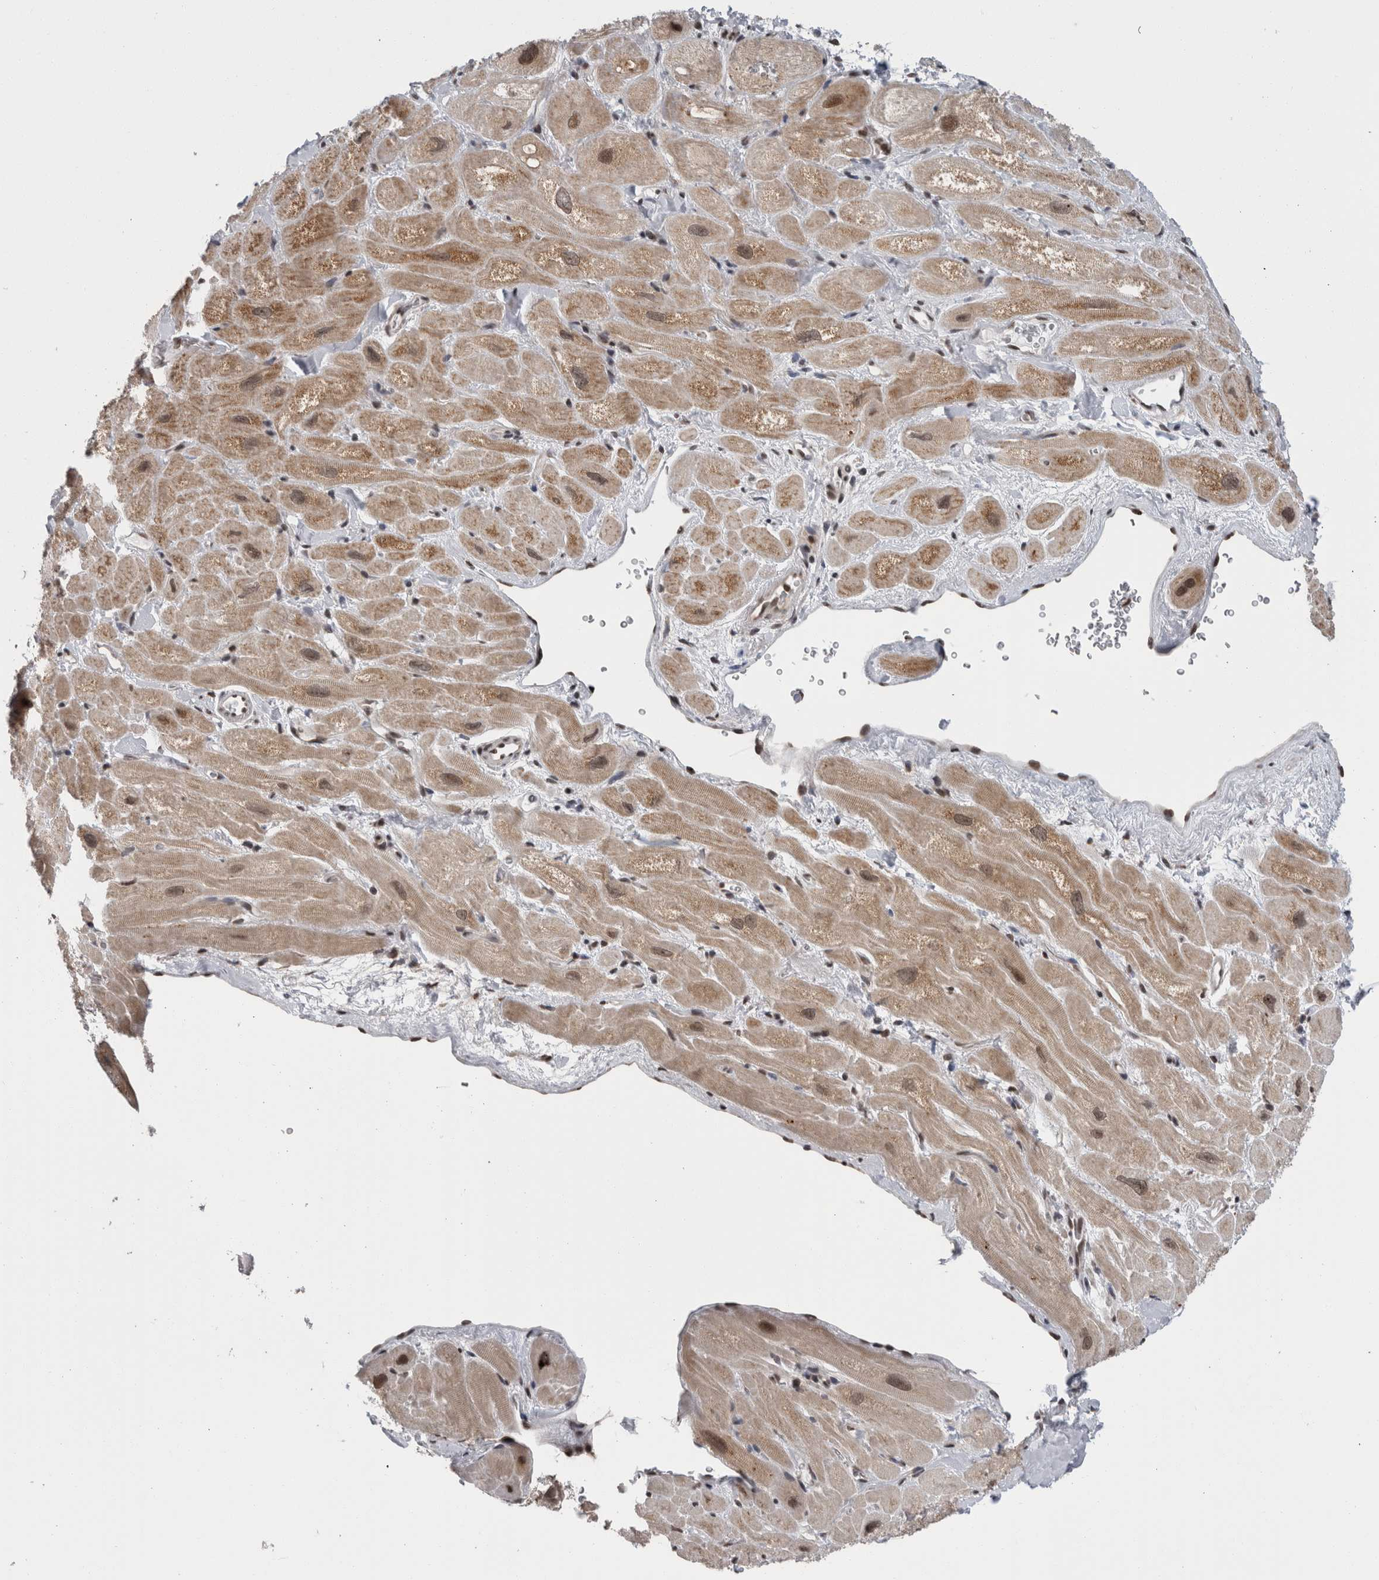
{"staining": {"intensity": "moderate", "quantity": "25%-75%", "location": "cytoplasmic/membranous"}, "tissue": "heart muscle", "cell_type": "Cardiomyocytes", "image_type": "normal", "snomed": [{"axis": "morphology", "description": "Normal tissue, NOS"}, {"axis": "topography", "description": "Heart"}], "caption": "A medium amount of moderate cytoplasmic/membranous positivity is seen in approximately 25%-75% of cardiomyocytes in benign heart muscle. (IHC, brightfield microscopy, high magnification).", "gene": "ZBTB11", "patient": {"sex": "male", "age": 49}}